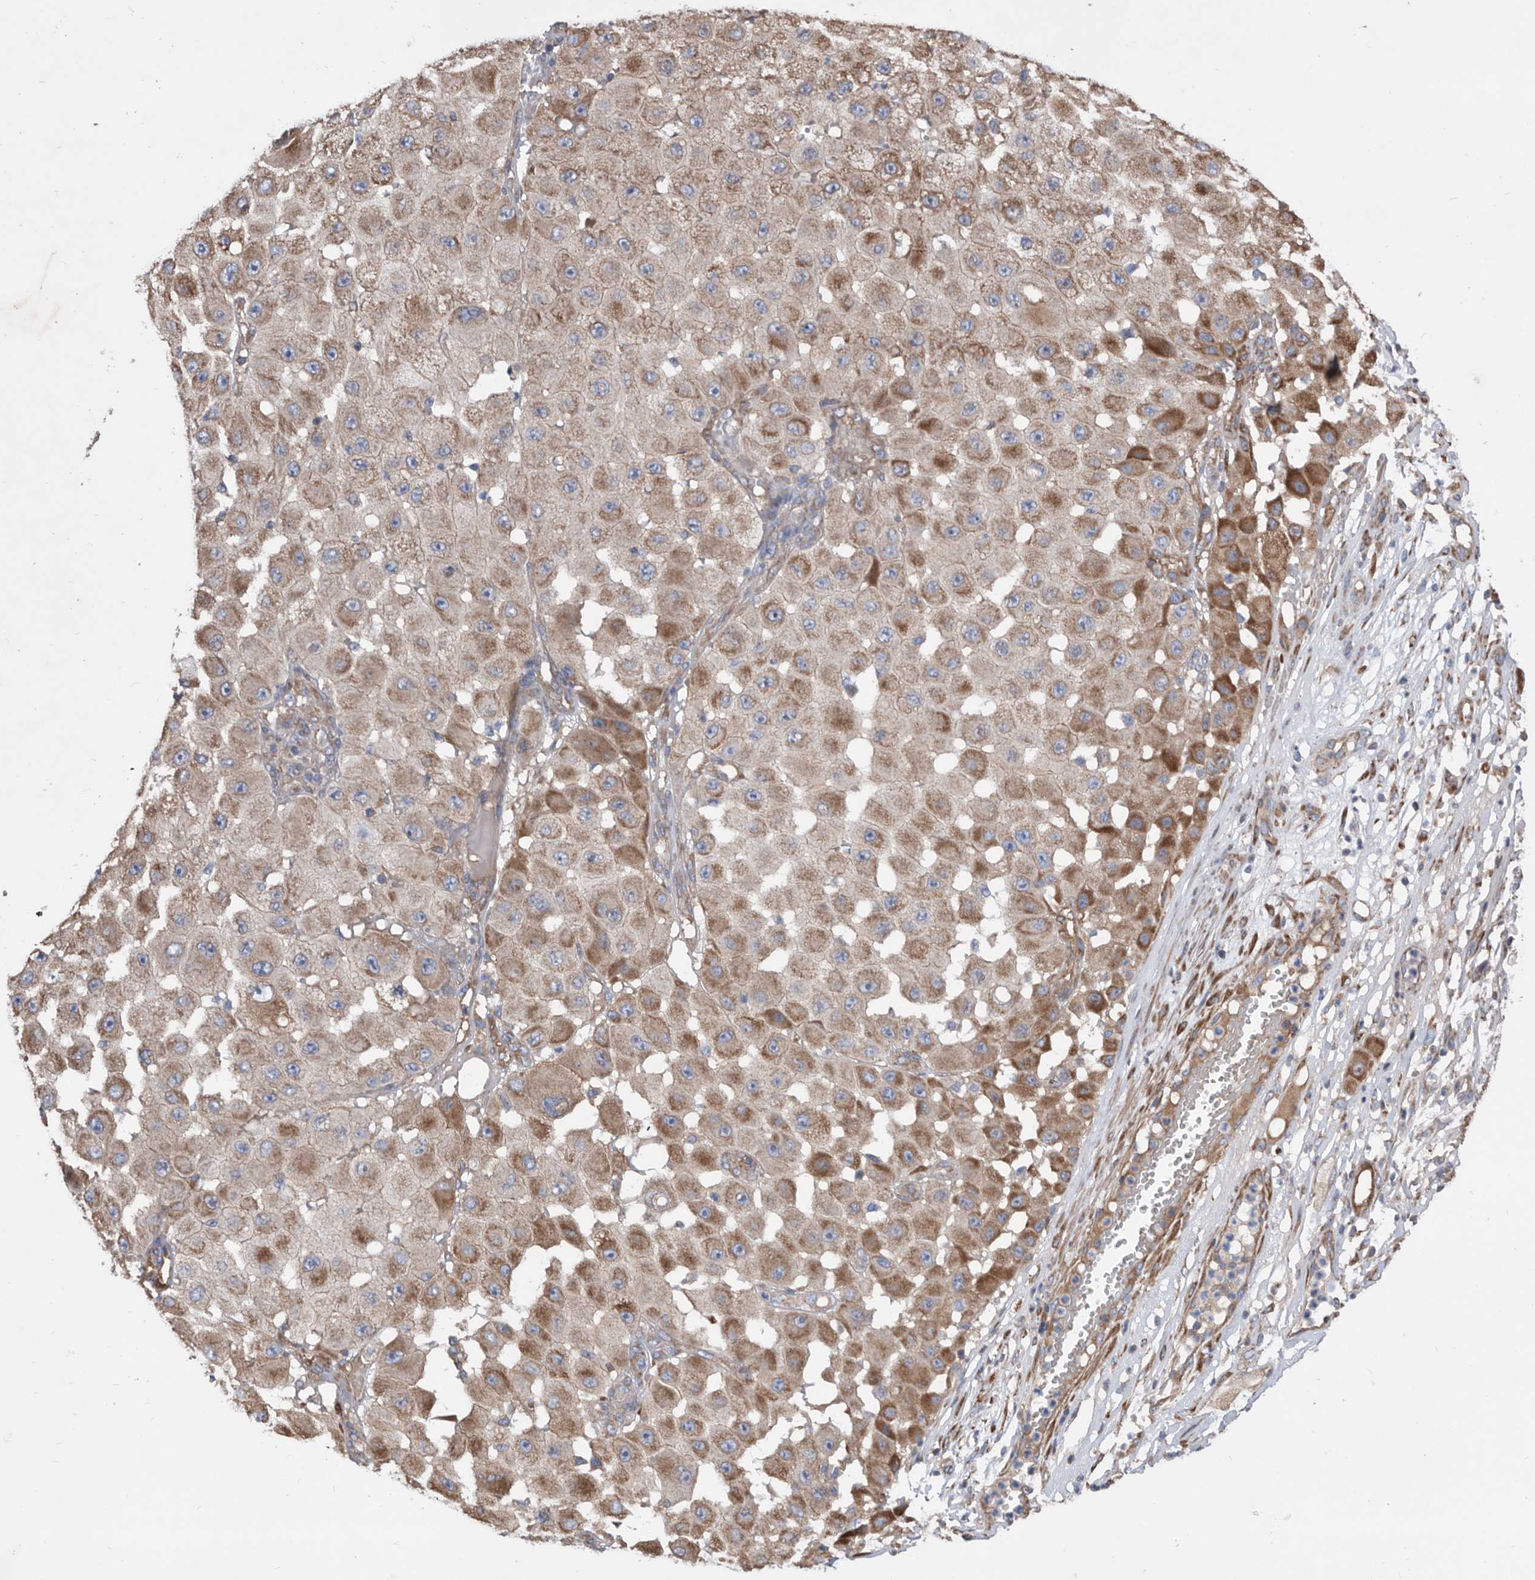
{"staining": {"intensity": "strong", "quantity": "25%-75%", "location": "cytoplasmic/membranous"}, "tissue": "melanoma", "cell_type": "Tumor cells", "image_type": "cancer", "snomed": [{"axis": "morphology", "description": "Malignant melanoma, NOS"}, {"axis": "topography", "description": "Skin"}], "caption": "This is a micrograph of immunohistochemistry (IHC) staining of melanoma, which shows strong expression in the cytoplasmic/membranous of tumor cells.", "gene": "ATP13A3", "patient": {"sex": "female", "age": 81}}